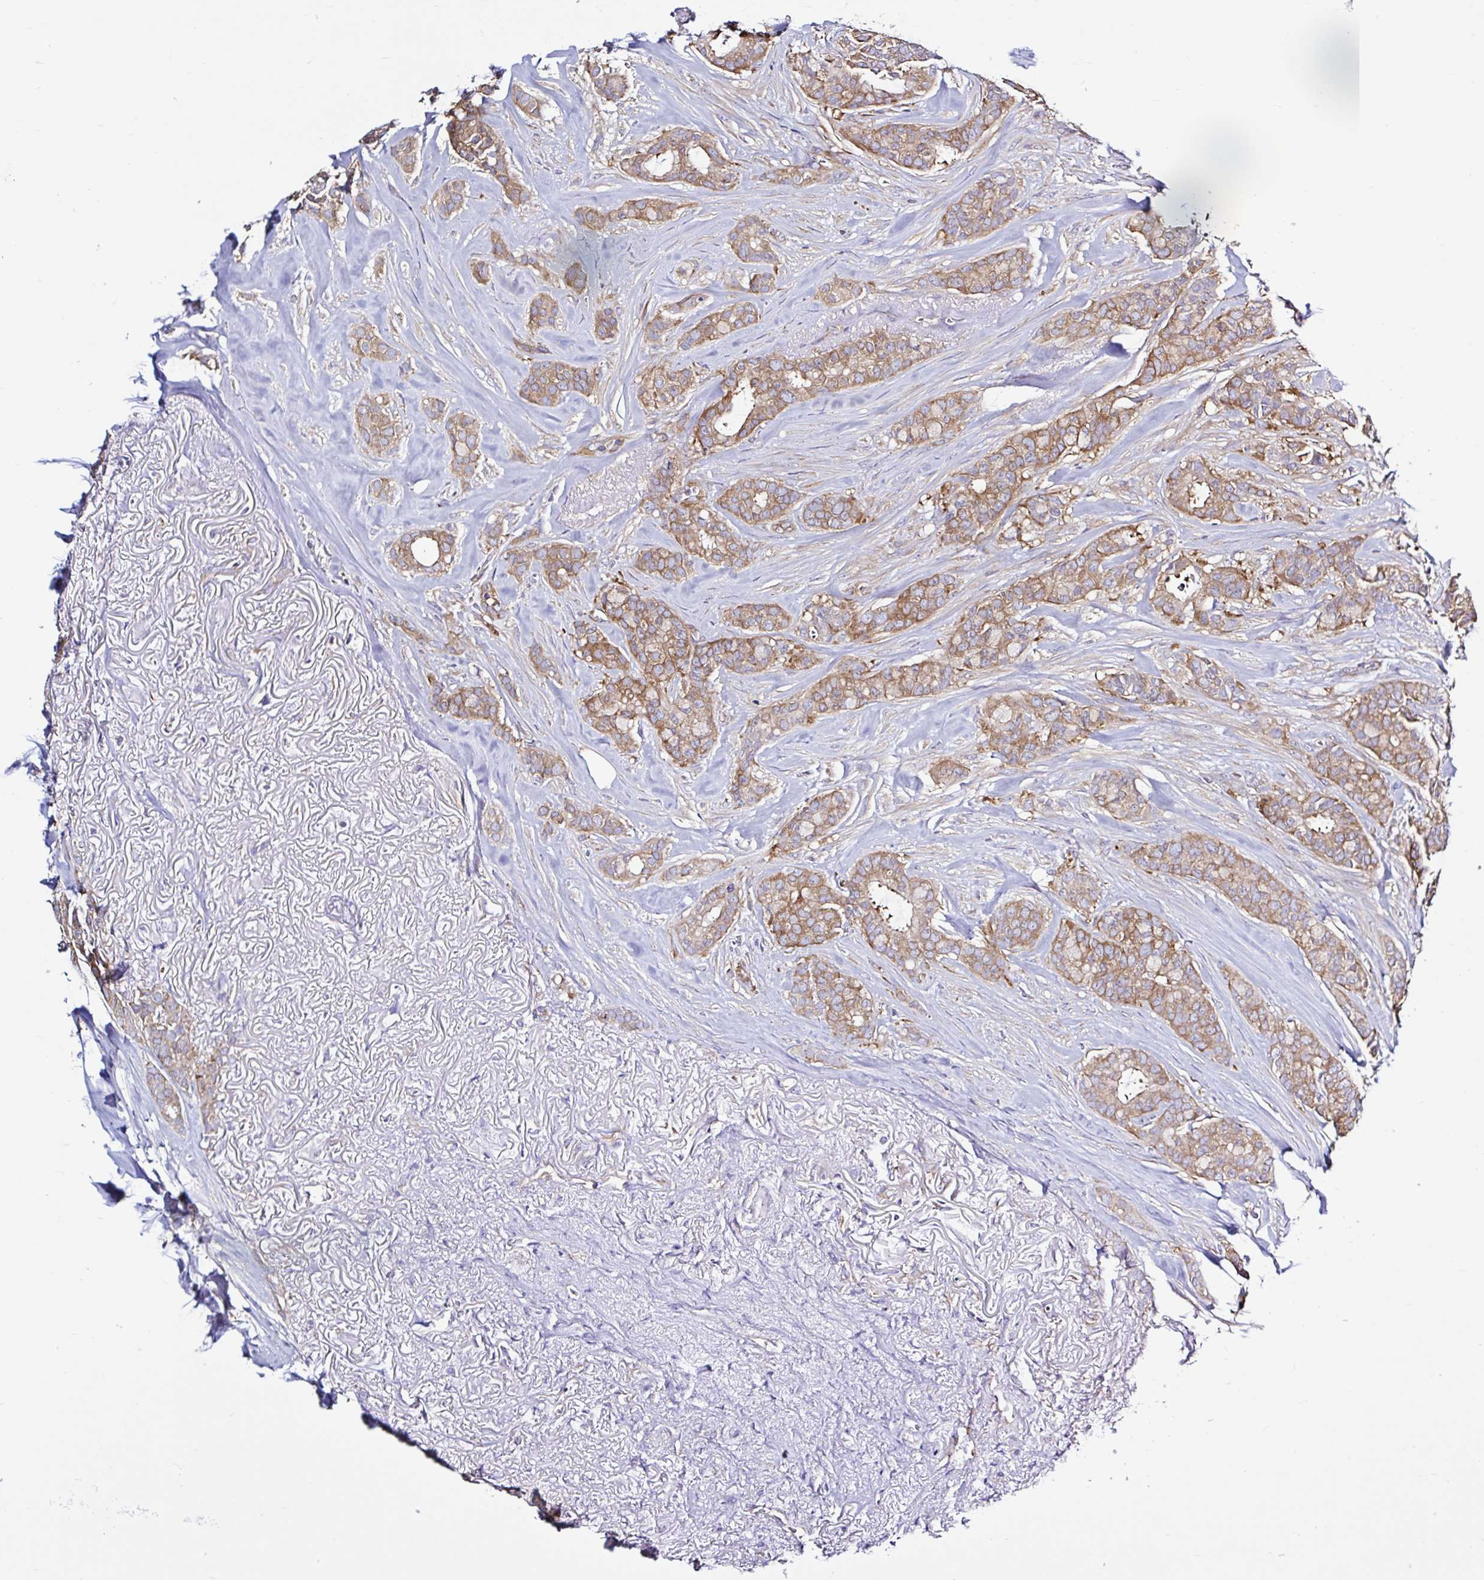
{"staining": {"intensity": "moderate", "quantity": ">75%", "location": "cytoplasmic/membranous"}, "tissue": "breast cancer", "cell_type": "Tumor cells", "image_type": "cancer", "snomed": [{"axis": "morphology", "description": "Duct carcinoma"}, {"axis": "topography", "description": "Breast"}], "caption": "Human breast cancer stained with a brown dye demonstrates moderate cytoplasmic/membranous positive expression in approximately >75% of tumor cells.", "gene": "LARS1", "patient": {"sex": "female", "age": 84}}